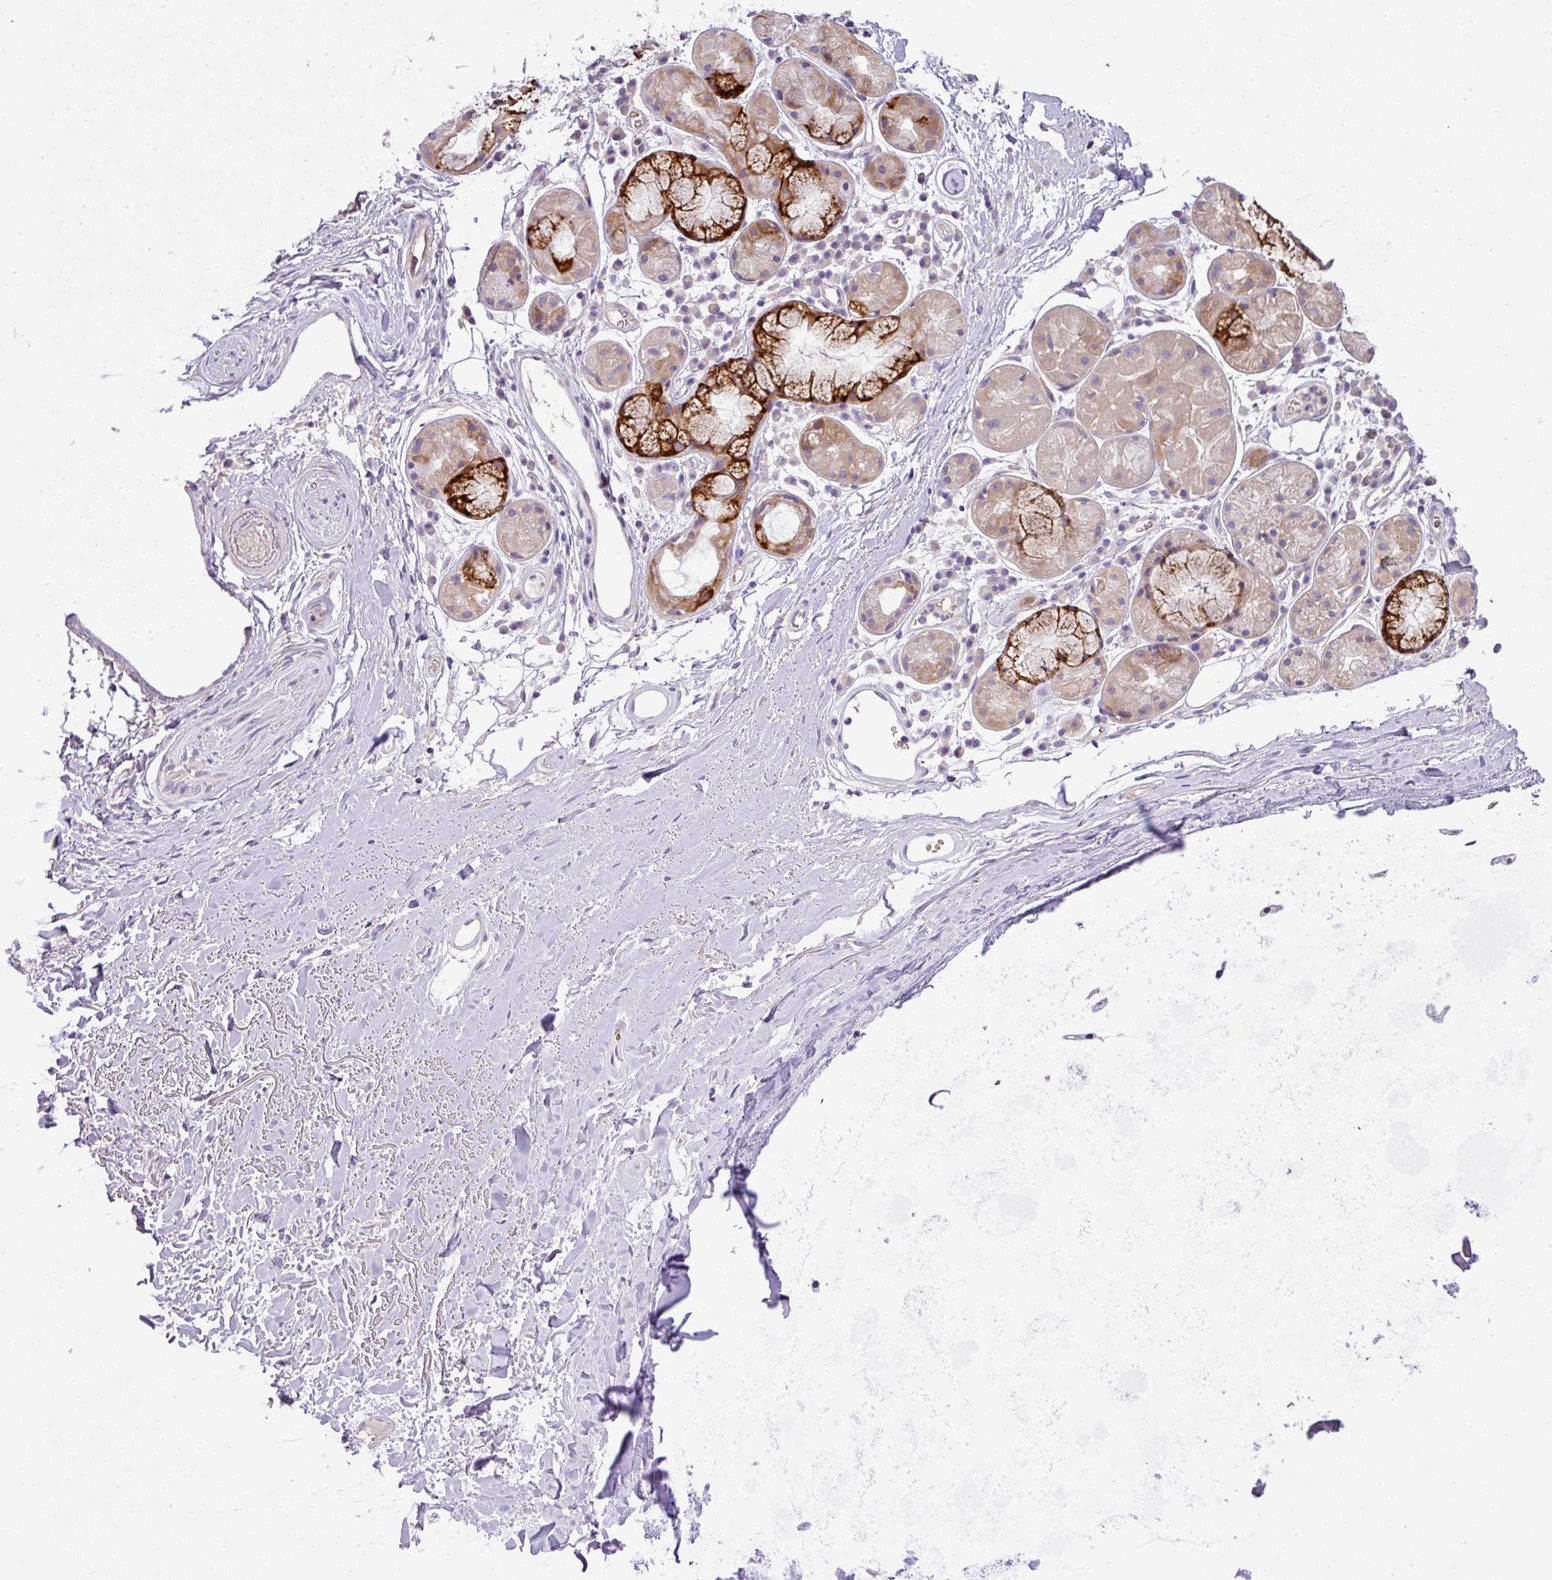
{"staining": {"intensity": "negative", "quantity": "none", "location": "none"}, "tissue": "adipose tissue", "cell_type": "Adipocytes", "image_type": "normal", "snomed": [{"axis": "morphology", "description": "Normal tissue, NOS"}, {"axis": "topography", "description": "Cartilage tissue"}], "caption": "Immunohistochemistry of normal human adipose tissue reveals no positivity in adipocytes. The staining was performed using DAB (3,3'-diaminobenzidine) to visualize the protein expression in brown, while the nuclei were stained in blue with hematoxylin (Magnification: 20x).", "gene": "PIK3R5", "patient": {"sex": "male", "age": 80}}